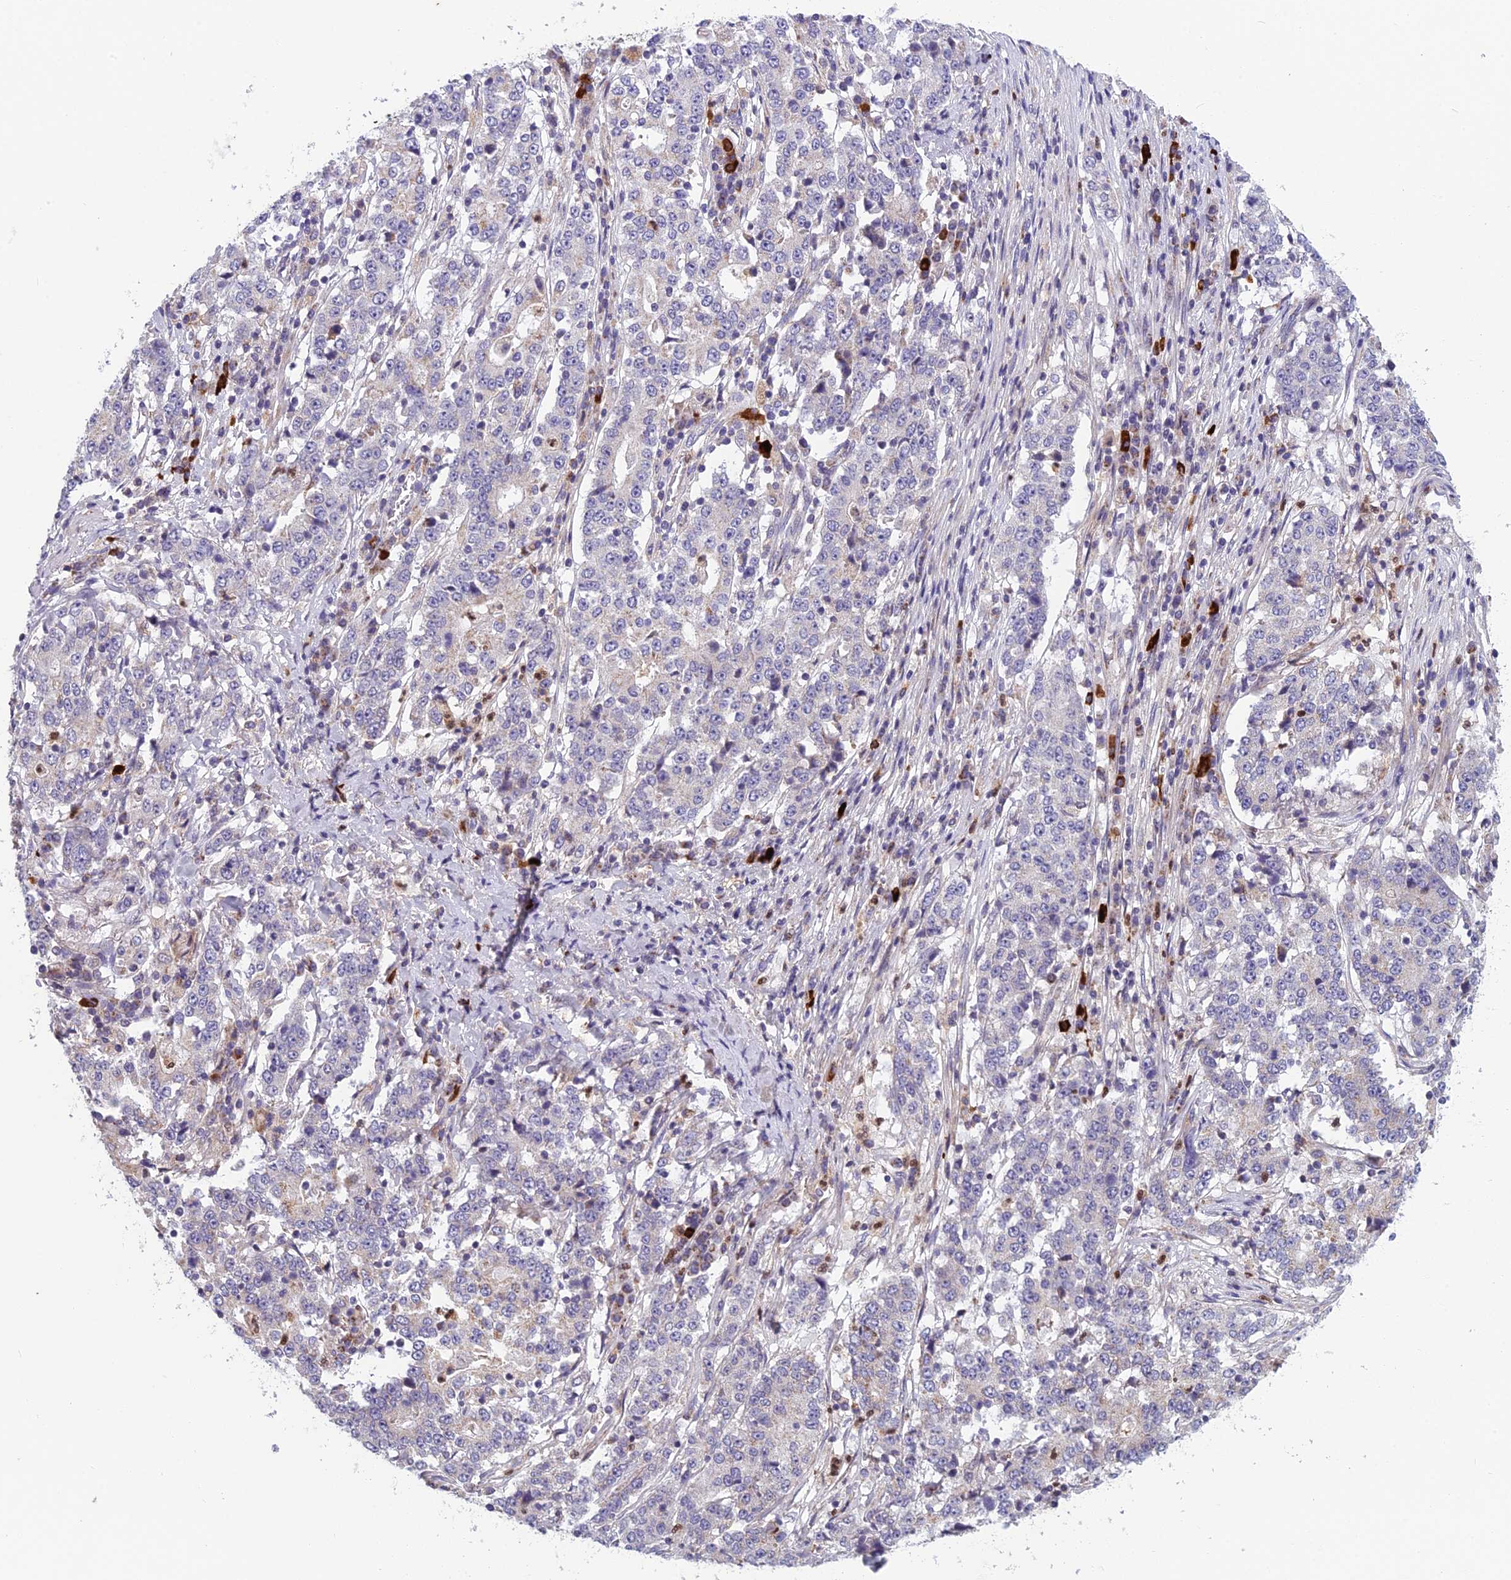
{"staining": {"intensity": "negative", "quantity": "none", "location": "none"}, "tissue": "stomach cancer", "cell_type": "Tumor cells", "image_type": "cancer", "snomed": [{"axis": "morphology", "description": "Adenocarcinoma, NOS"}, {"axis": "topography", "description": "Stomach"}], "caption": "Tumor cells show no significant staining in stomach cancer.", "gene": "ENSG00000188897", "patient": {"sex": "male", "age": 59}}